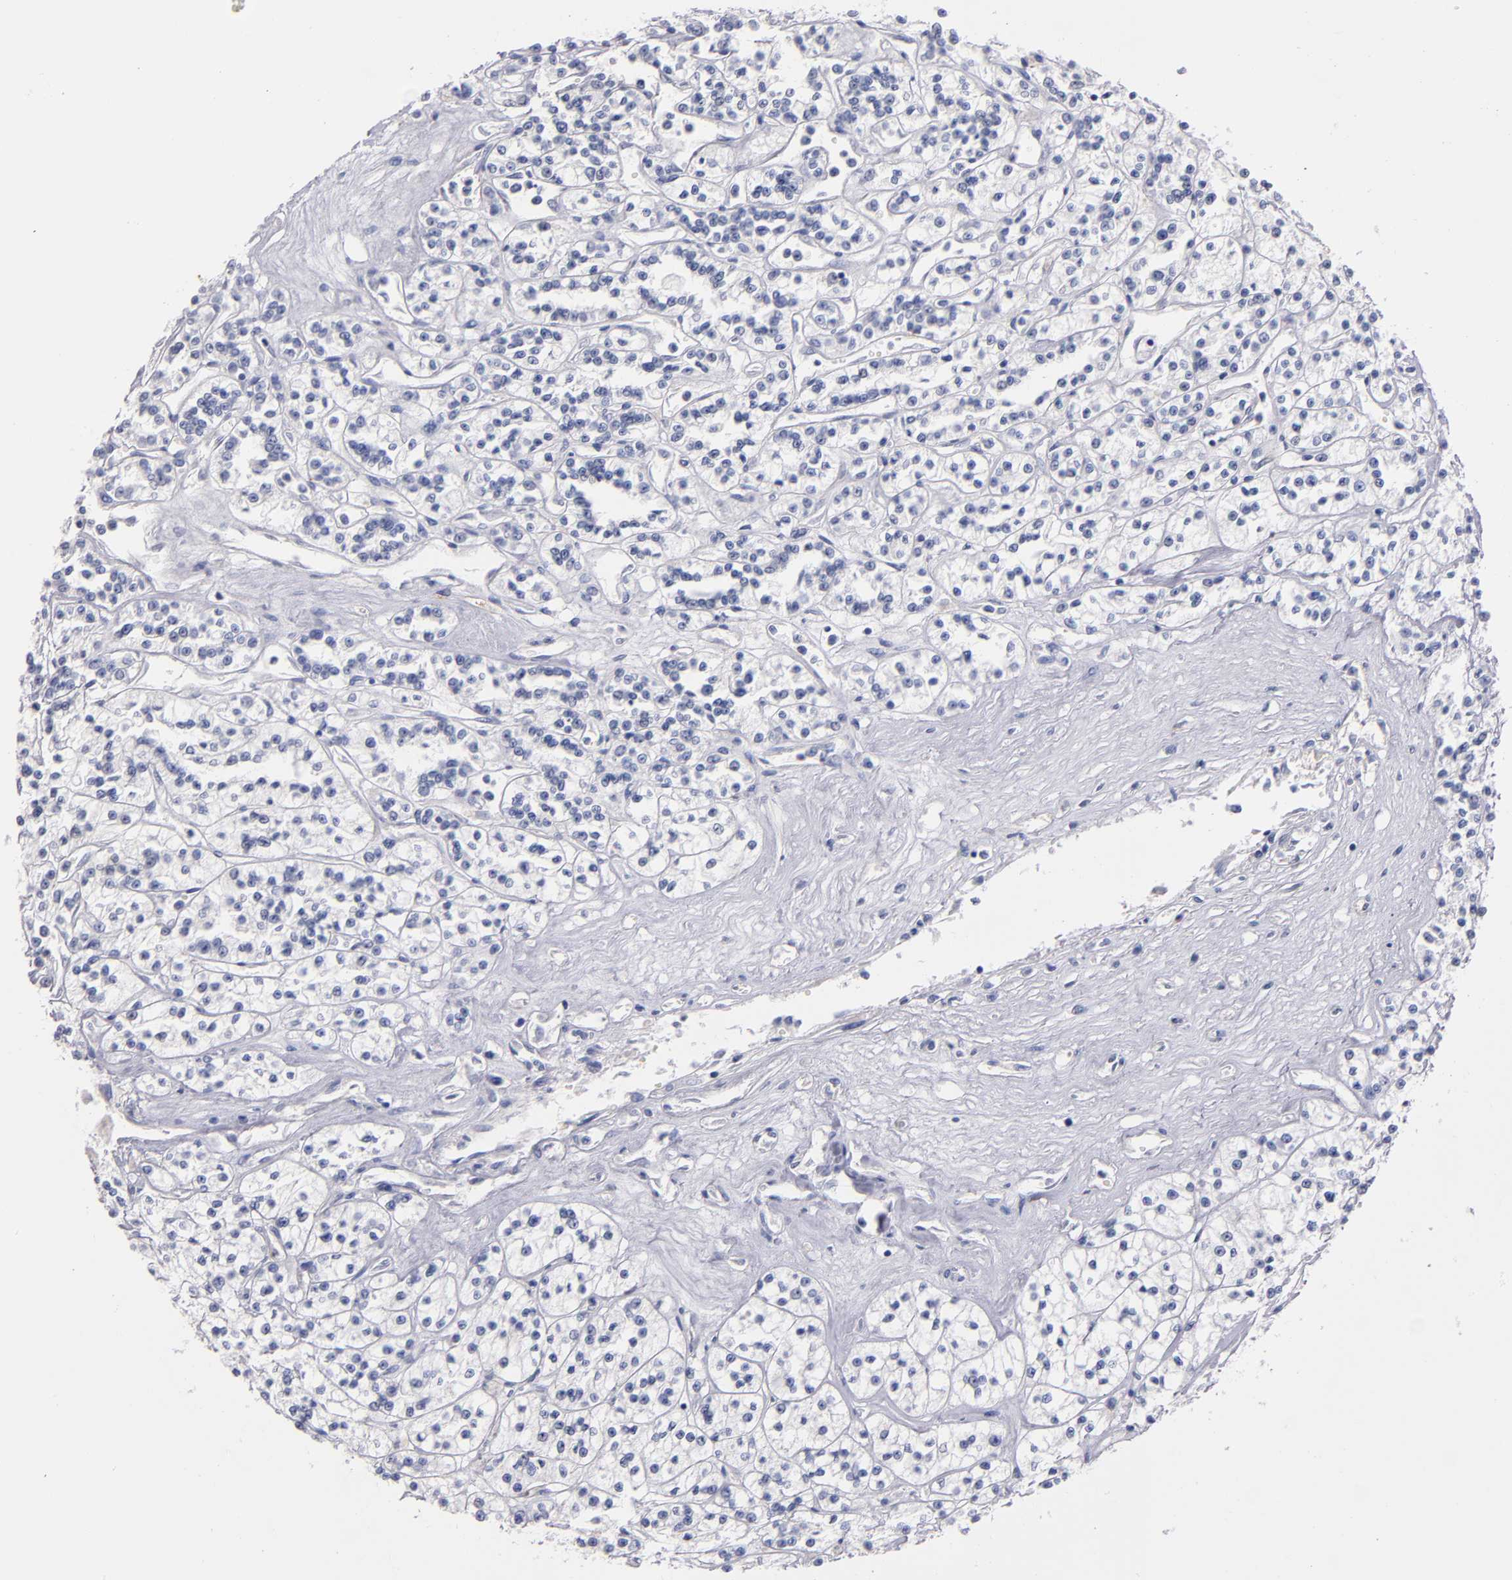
{"staining": {"intensity": "negative", "quantity": "none", "location": "none"}, "tissue": "renal cancer", "cell_type": "Tumor cells", "image_type": "cancer", "snomed": [{"axis": "morphology", "description": "Adenocarcinoma, NOS"}, {"axis": "topography", "description": "Kidney"}], "caption": "IHC micrograph of human renal adenocarcinoma stained for a protein (brown), which reveals no positivity in tumor cells. Brightfield microscopy of immunohistochemistry (IHC) stained with DAB (3,3'-diaminobenzidine) (brown) and hematoxylin (blue), captured at high magnification.", "gene": "KIT", "patient": {"sex": "female", "age": 76}}